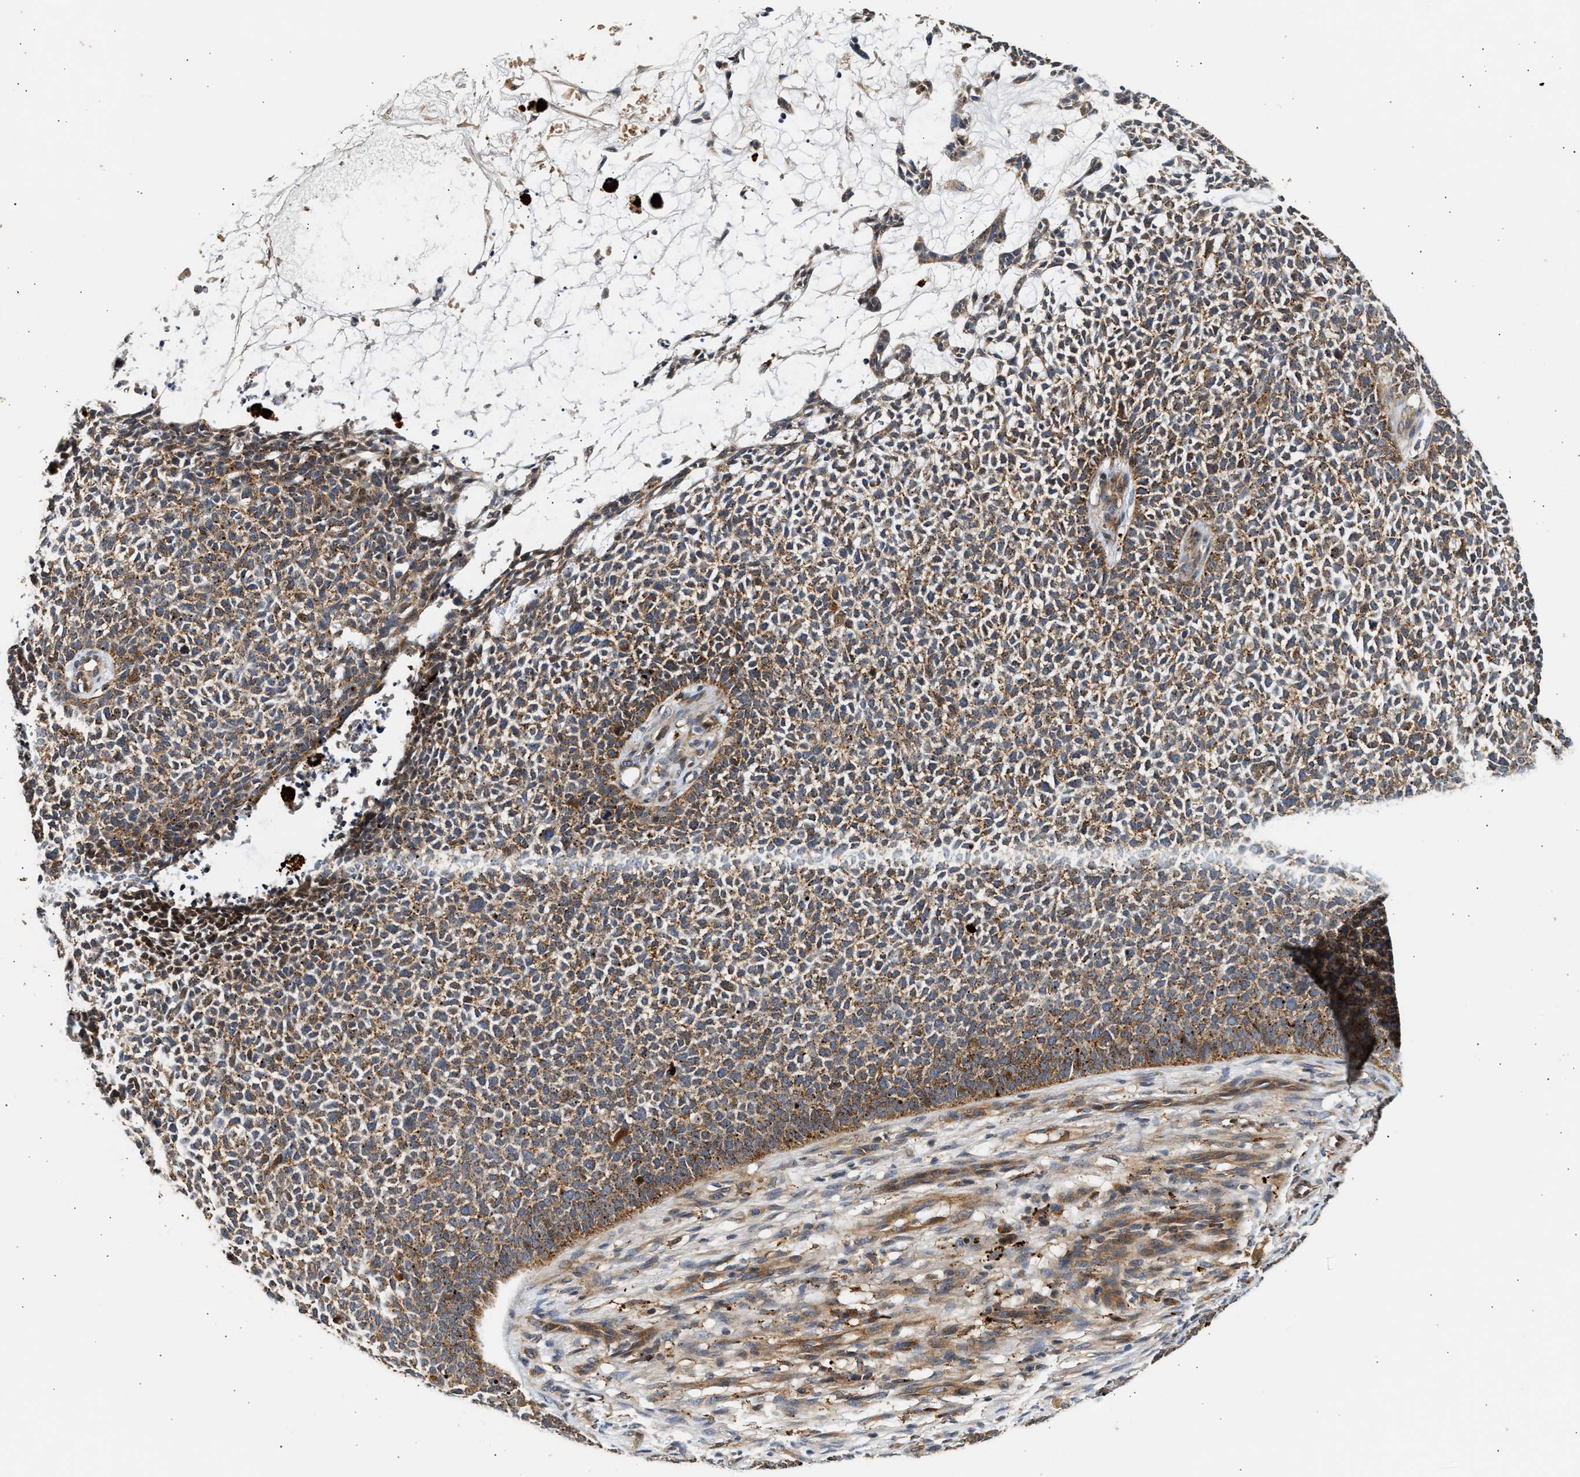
{"staining": {"intensity": "moderate", "quantity": ">75%", "location": "cytoplasmic/membranous"}, "tissue": "skin cancer", "cell_type": "Tumor cells", "image_type": "cancer", "snomed": [{"axis": "morphology", "description": "Basal cell carcinoma"}, {"axis": "topography", "description": "Skin"}], "caption": "This is a micrograph of immunohistochemistry (IHC) staining of skin basal cell carcinoma, which shows moderate expression in the cytoplasmic/membranous of tumor cells.", "gene": "PLD3", "patient": {"sex": "female", "age": 84}}